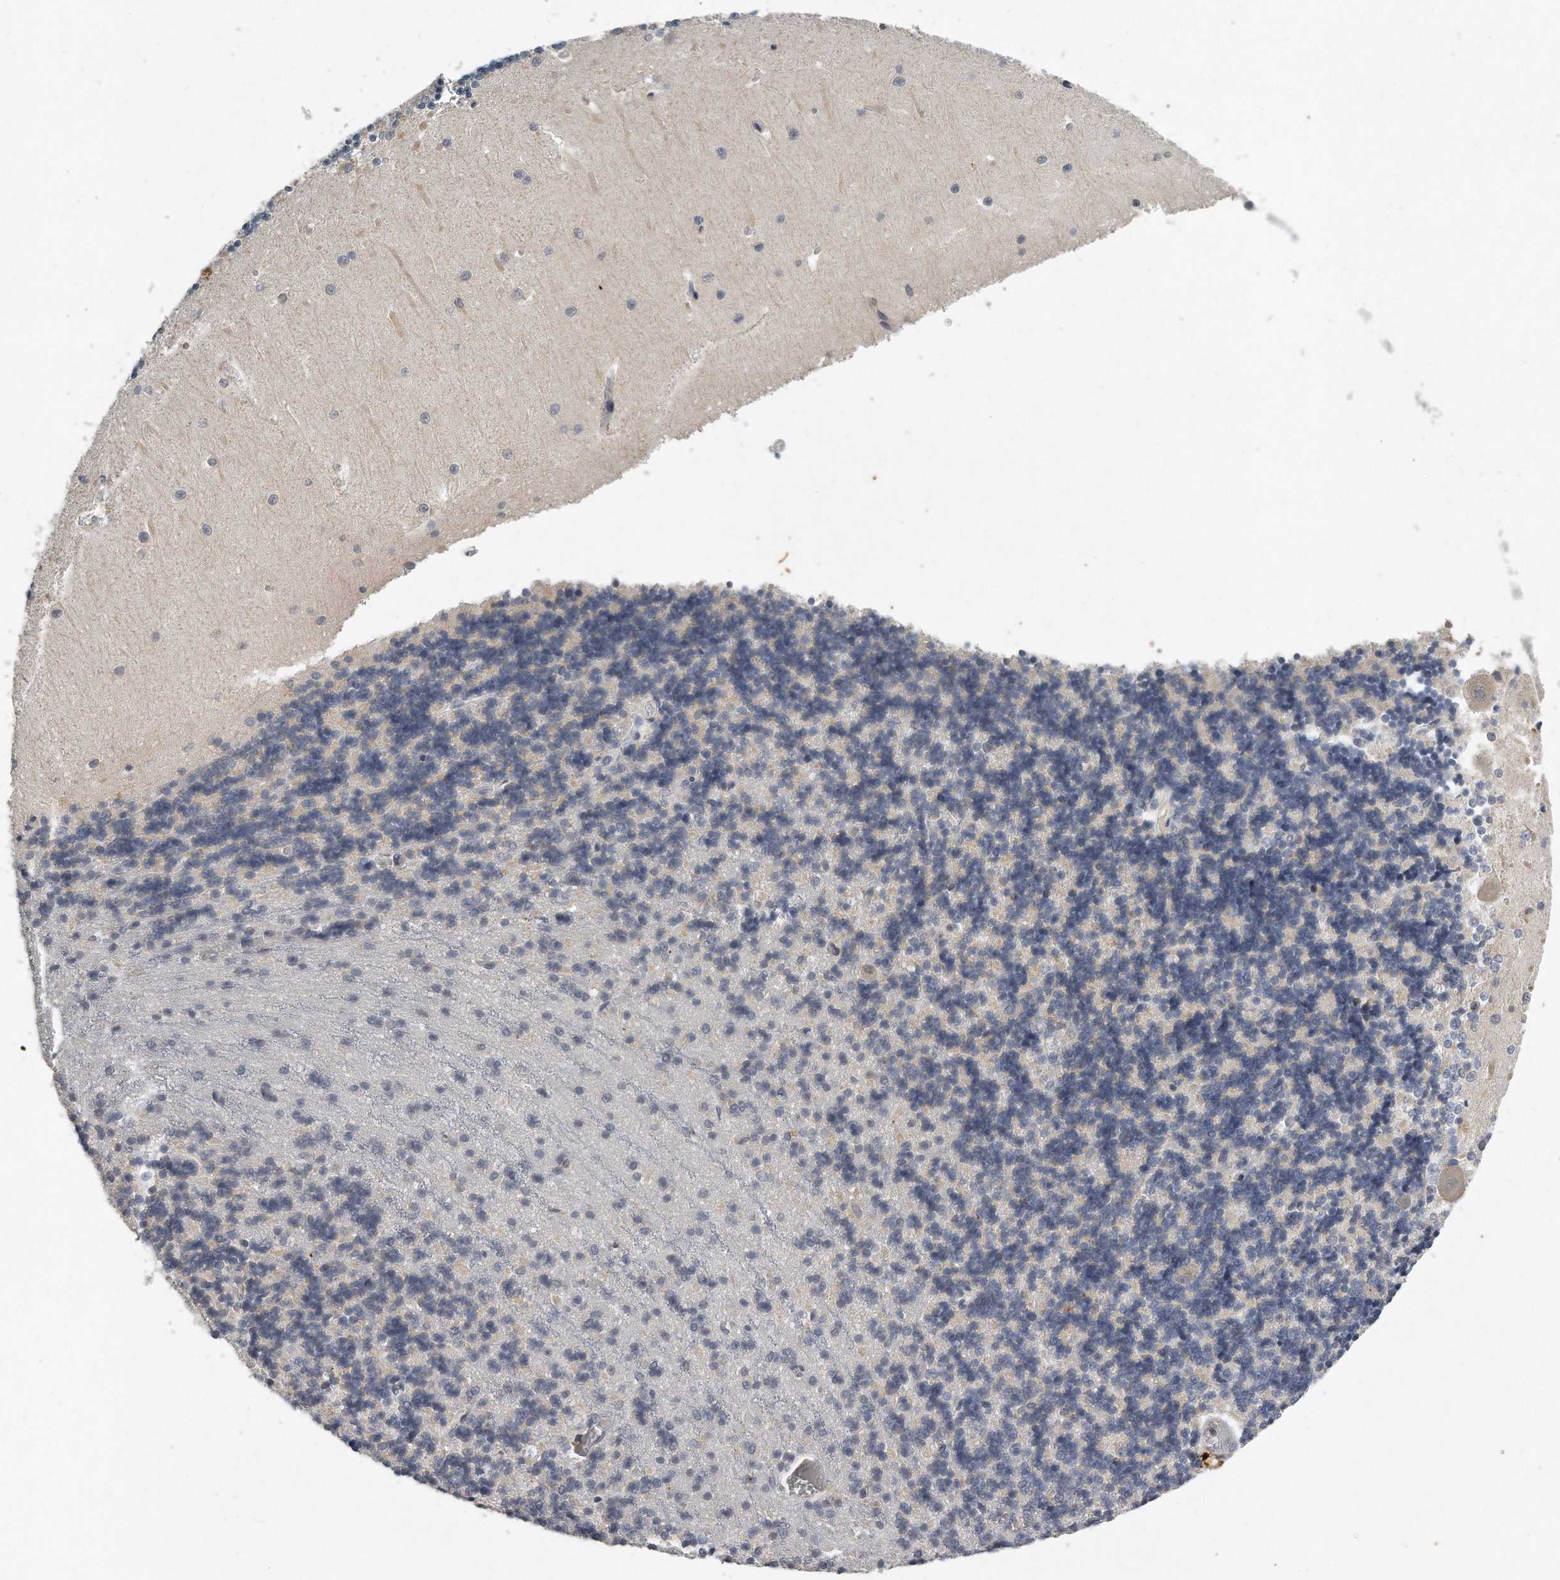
{"staining": {"intensity": "negative", "quantity": "none", "location": "none"}, "tissue": "cerebellum", "cell_type": "Cells in granular layer", "image_type": "normal", "snomed": [{"axis": "morphology", "description": "Normal tissue, NOS"}, {"axis": "topography", "description": "Cerebellum"}], "caption": "Photomicrograph shows no significant protein expression in cells in granular layer of normal cerebellum. The staining is performed using DAB brown chromogen with nuclei counter-stained in using hematoxylin.", "gene": "CAMK1", "patient": {"sex": "male", "age": 37}}